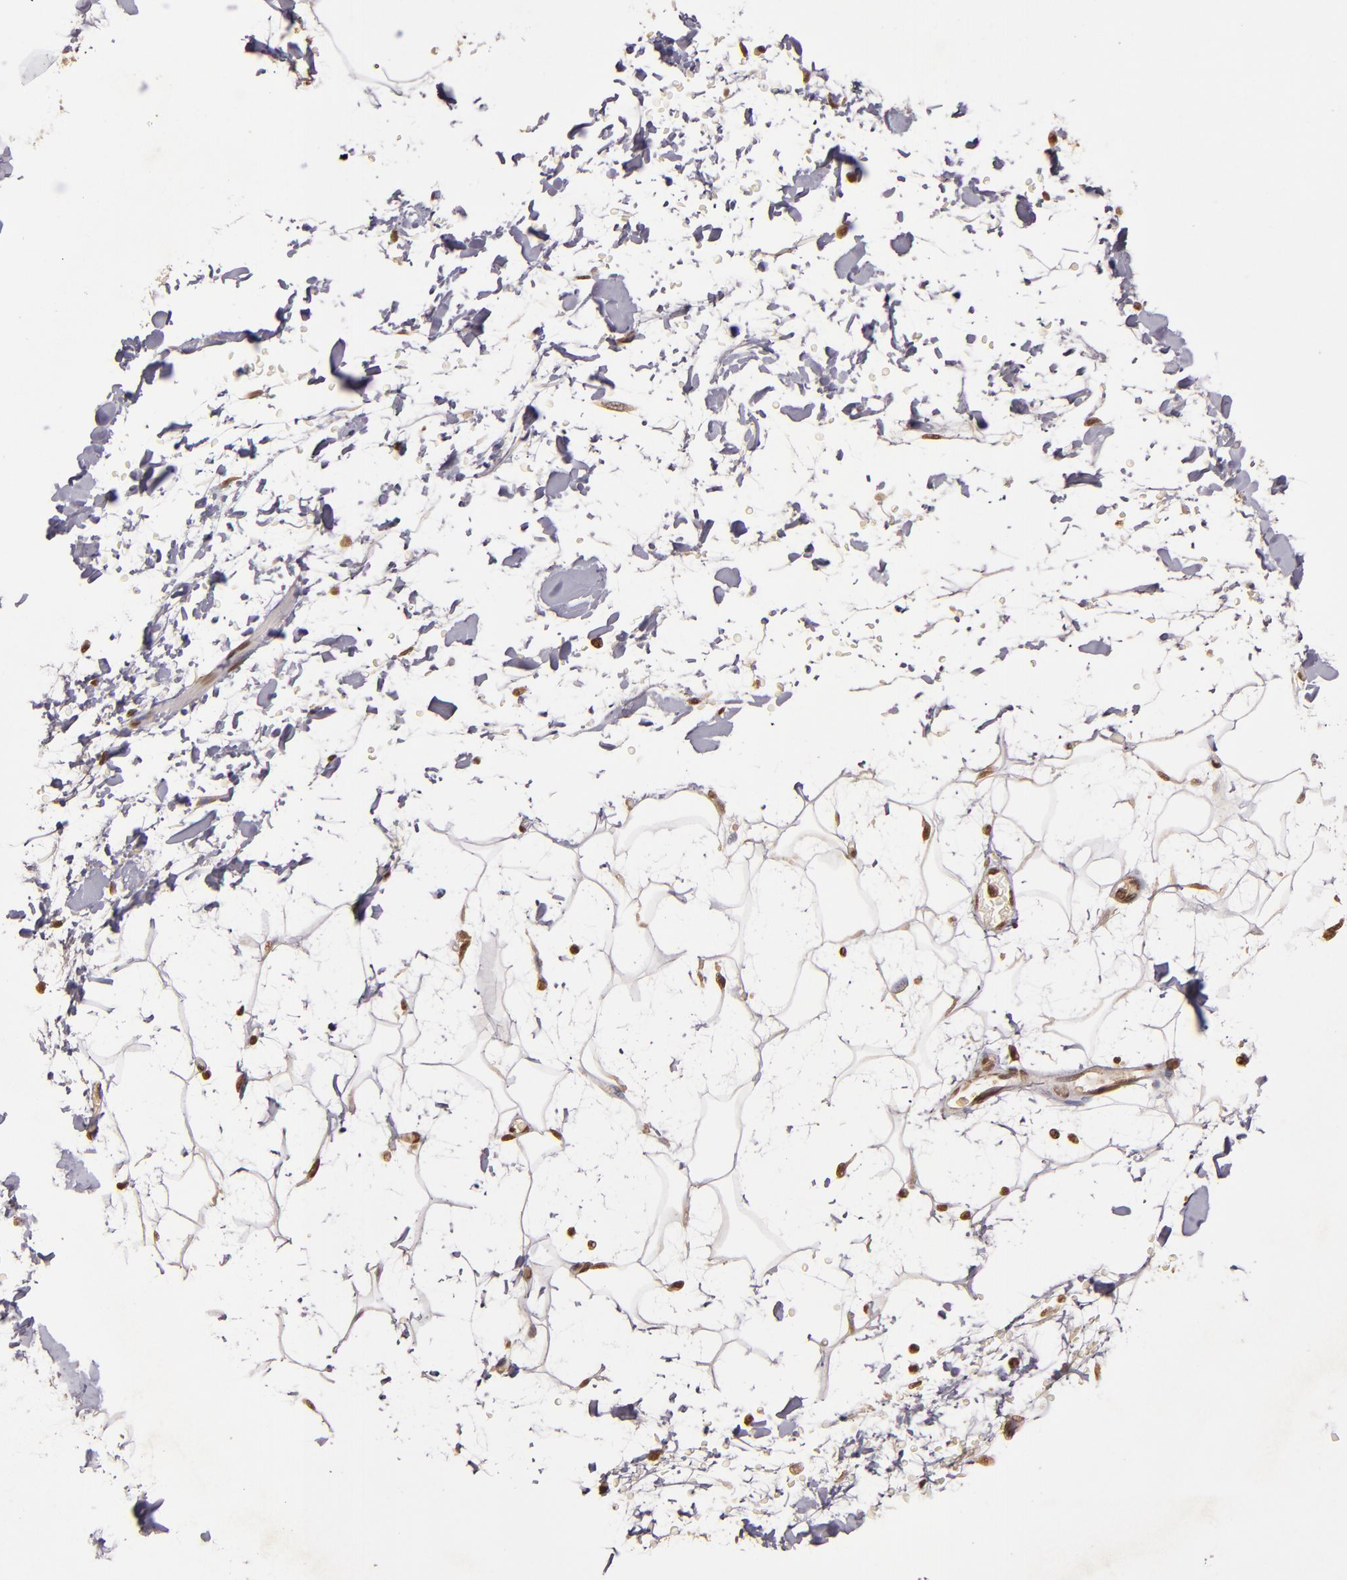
{"staining": {"intensity": "moderate", "quantity": ">75%", "location": "nuclear"}, "tissue": "adipose tissue", "cell_type": "Adipocytes", "image_type": "normal", "snomed": [{"axis": "morphology", "description": "Normal tissue, NOS"}, {"axis": "topography", "description": "Soft tissue"}], "caption": "Immunohistochemical staining of unremarkable adipose tissue shows moderate nuclear protein staining in about >75% of adipocytes. (Brightfield microscopy of DAB IHC at high magnification).", "gene": "CUL1", "patient": {"sex": "male", "age": 72}}